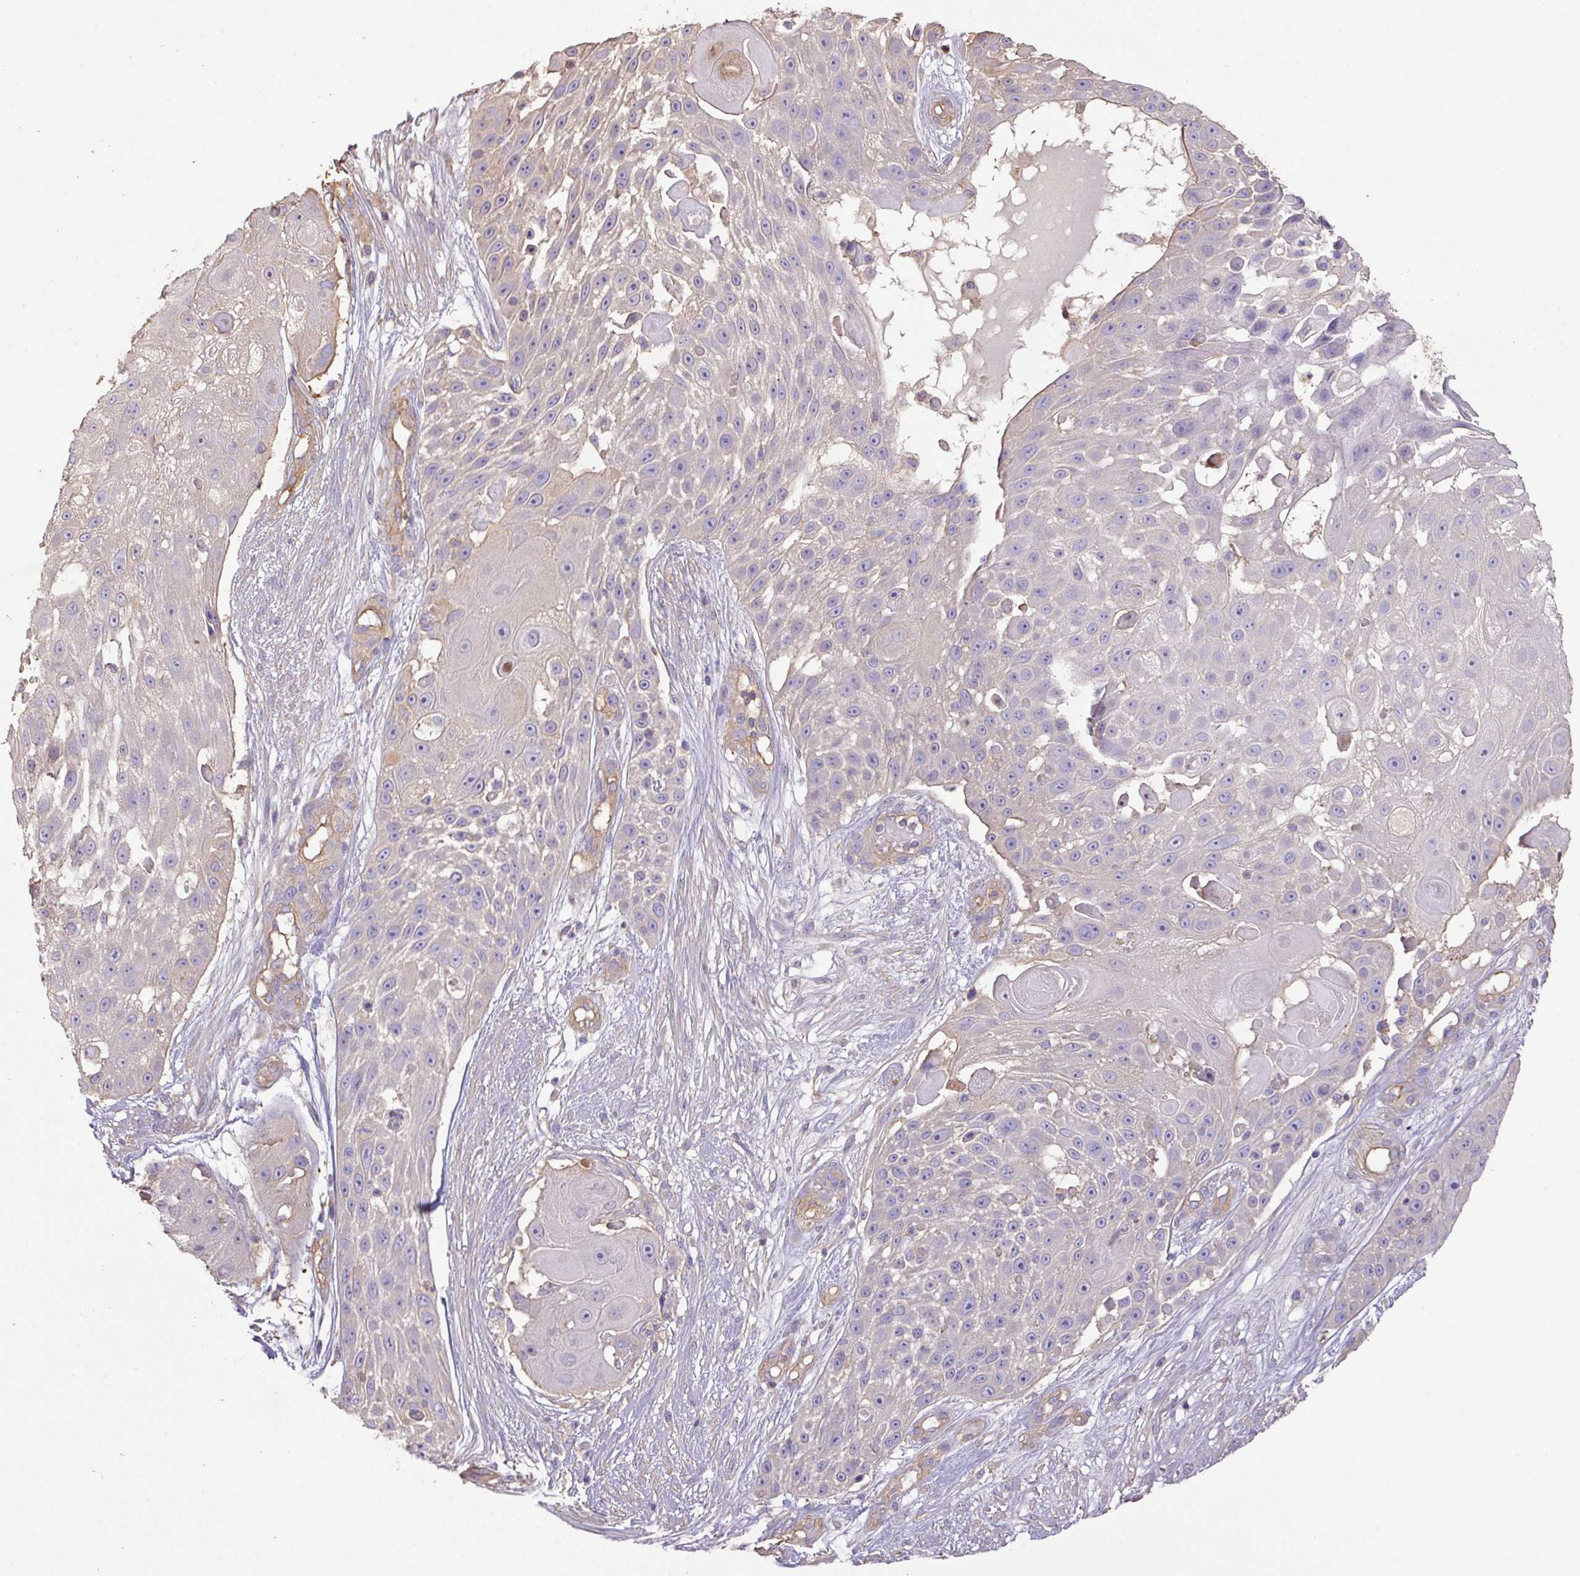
{"staining": {"intensity": "negative", "quantity": "none", "location": "none"}, "tissue": "skin cancer", "cell_type": "Tumor cells", "image_type": "cancer", "snomed": [{"axis": "morphology", "description": "Squamous cell carcinoma, NOS"}, {"axis": "topography", "description": "Skin"}], "caption": "Protein analysis of squamous cell carcinoma (skin) displays no significant expression in tumor cells. (DAB immunohistochemistry (IHC) visualized using brightfield microscopy, high magnification).", "gene": "CALML4", "patient": {"sex": "female", "age": 86}}